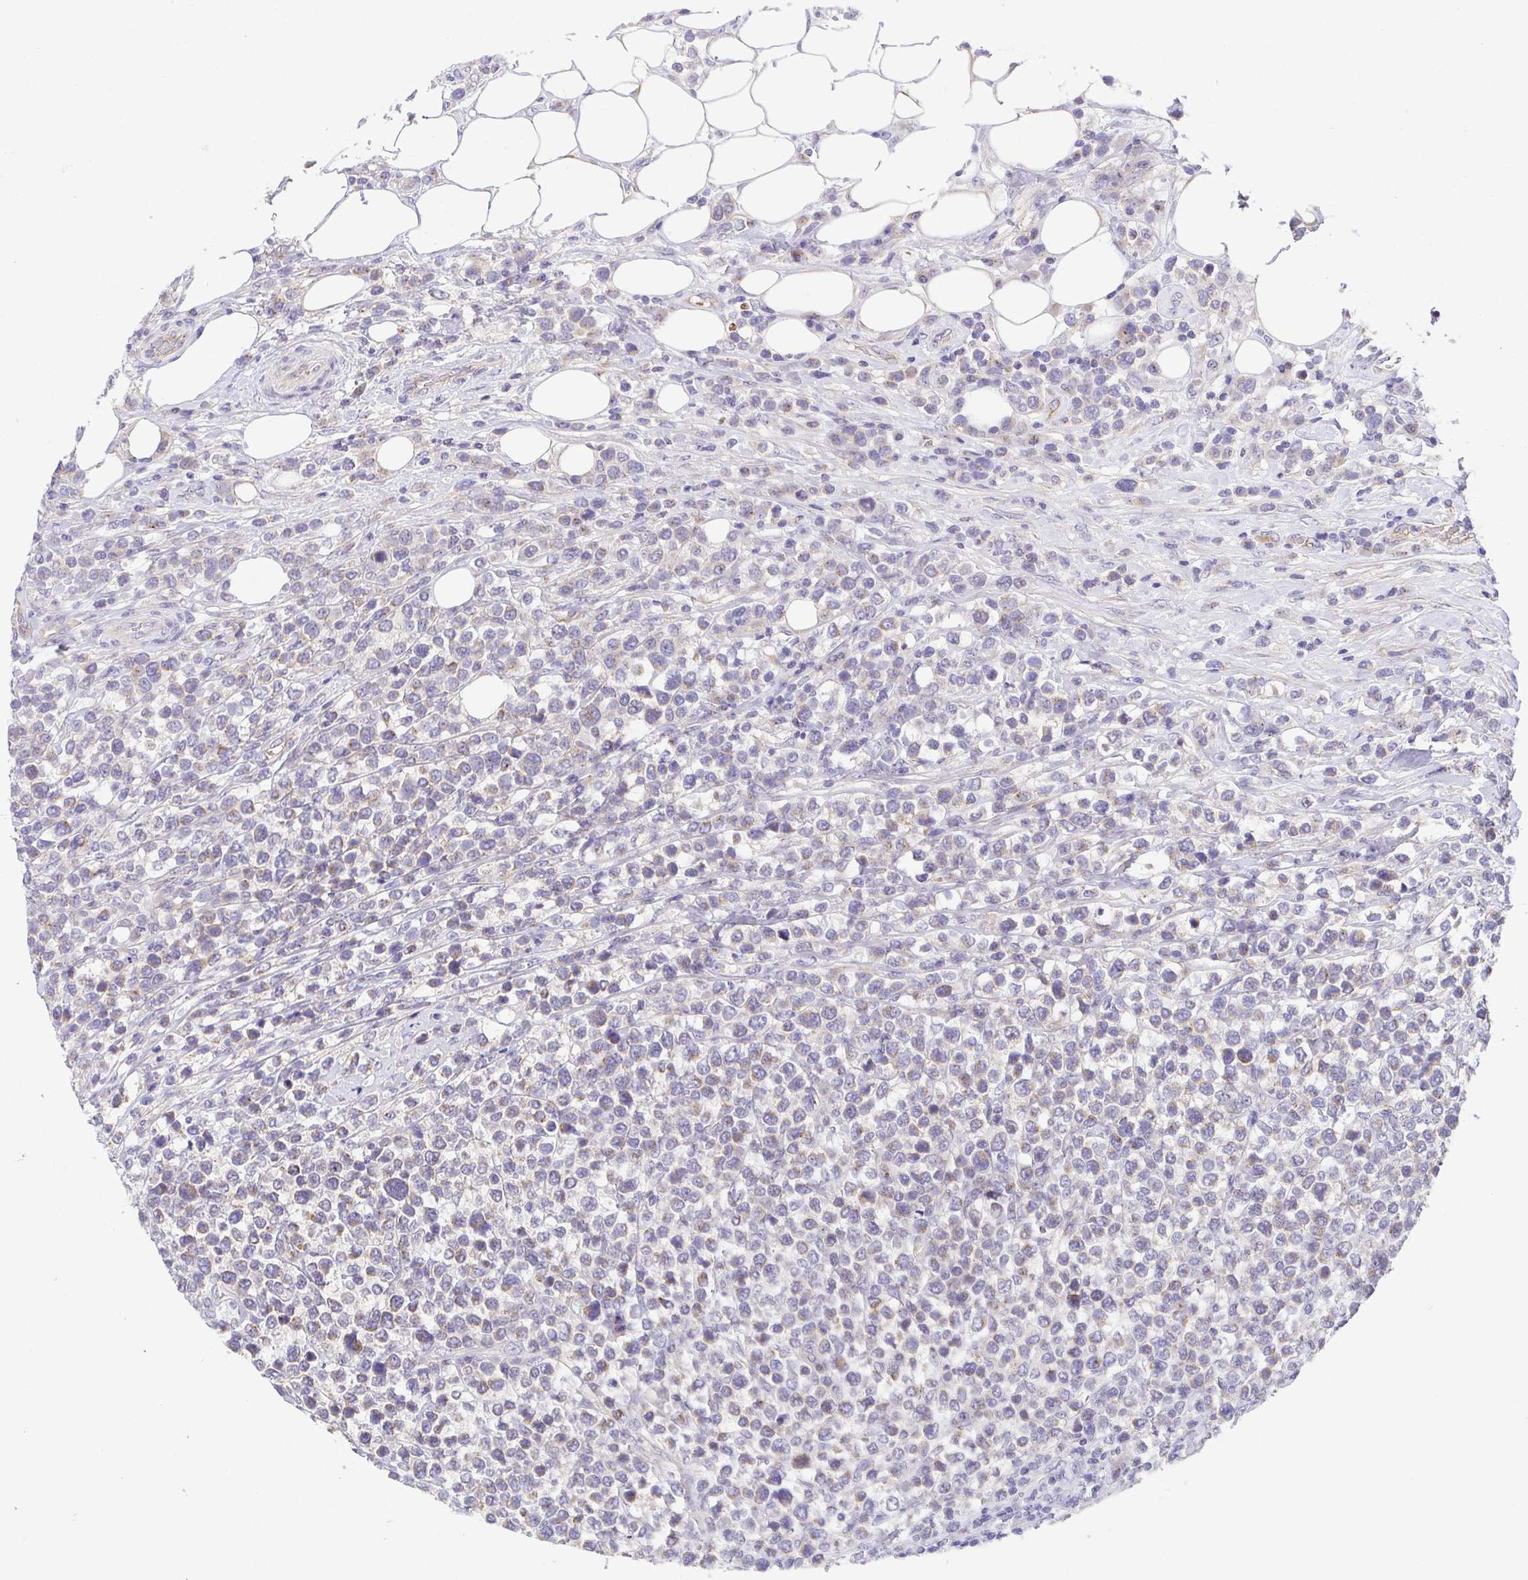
{"staining": {"intensity": "negative", "quantity": "none", "location": "none"}, "tissue": "lymphoma", "cell_type": "Tumor cells", "image_type": "cancer", "snomed": [{"axis": "morphology", "description": "Malignant lymphoma, non-Hodgkin's type, High grade"}, {"axis": "topography", "description": "Soft tissue"}], "caption": "Immunohistochemistry (IHC) image of neoplastic tissue: human lymphoma stained with DAB (3,3'-diaminobenzidine) exhibits no significant protein expression in tumor cells.", "gene": "SLC13A1", "patient": {"sex": "female", "age": 56}}